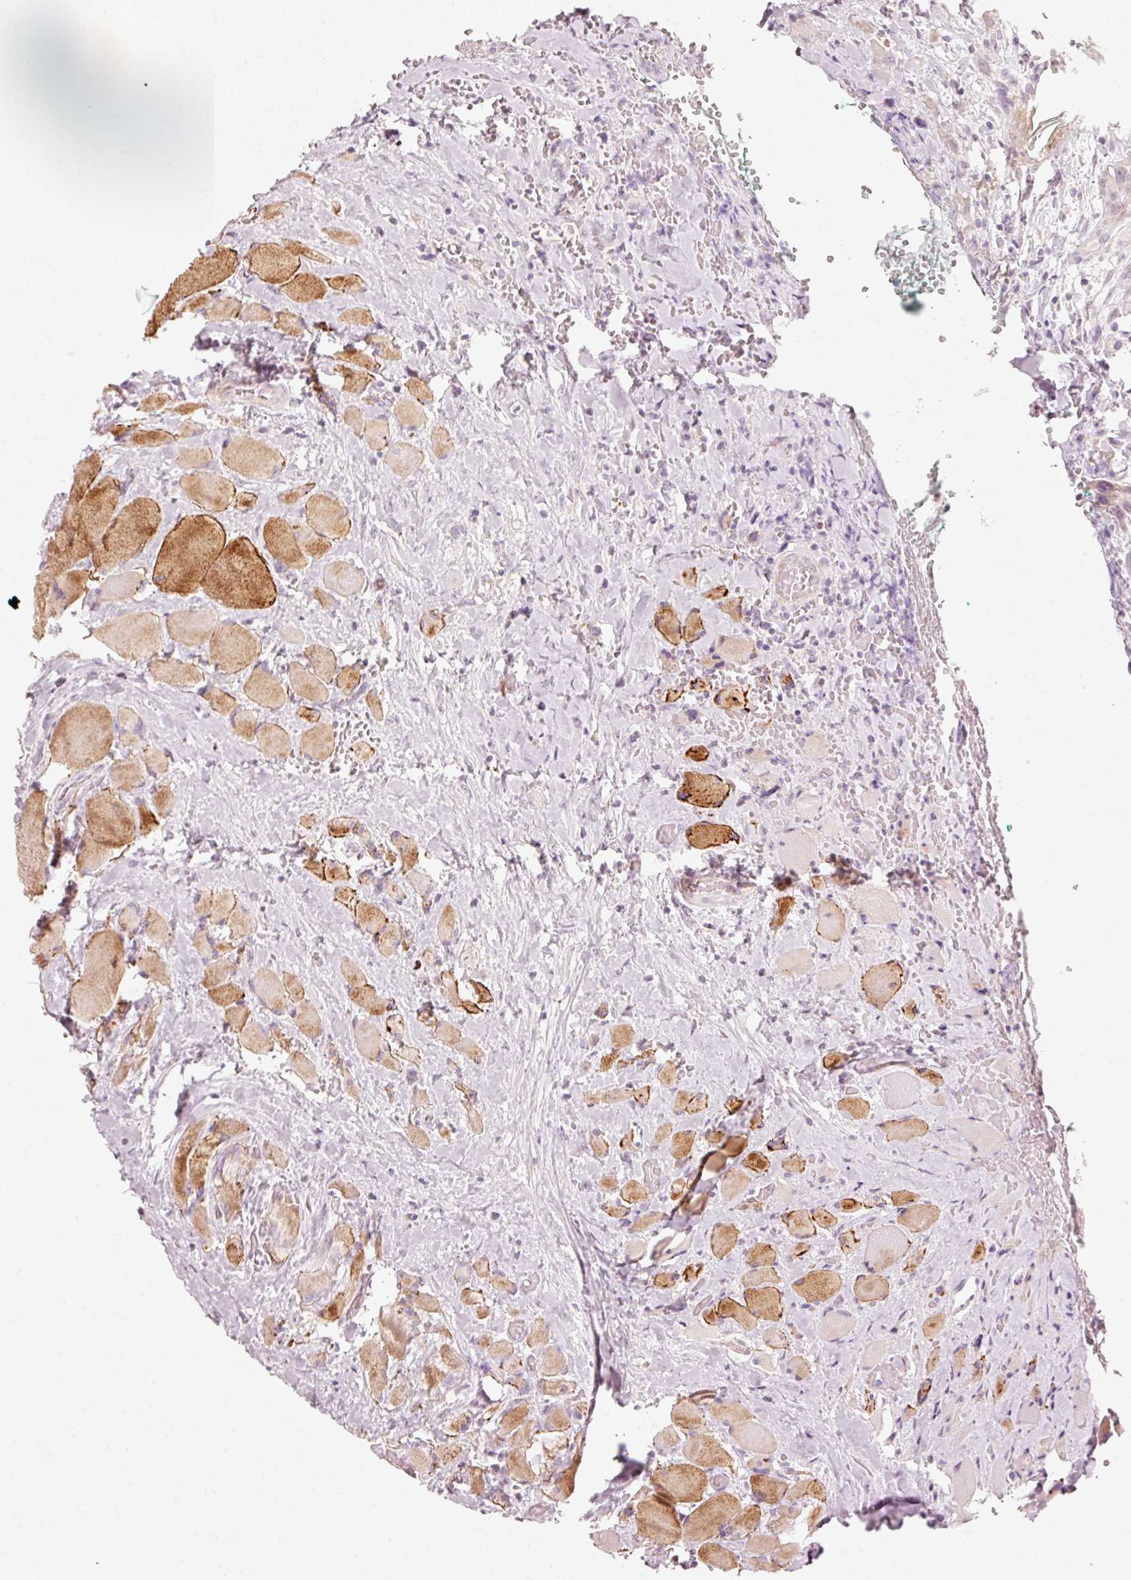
{"staining": {"intensity": "negative", "quantity": "none", "location": "none"}, "tissue": "head and neck cancer", "cell_type": "Tumor cells", "image_type": "cancer", "snomed": [{"axis": "morphology", "description": "Squamous cell carcinoma, NOS"}, {"axis": "topography", "description": "Head-Neck"}], "caption": "Protein analysis of head and neck cancer (squamous cell carcinoma) reveals no significant positivity in tumor cells. (DAB IHC visualized using brightfield microscopy, high magnification).", "gene": "TRIM73", "patient": {"sex": "male", "age": 81}}